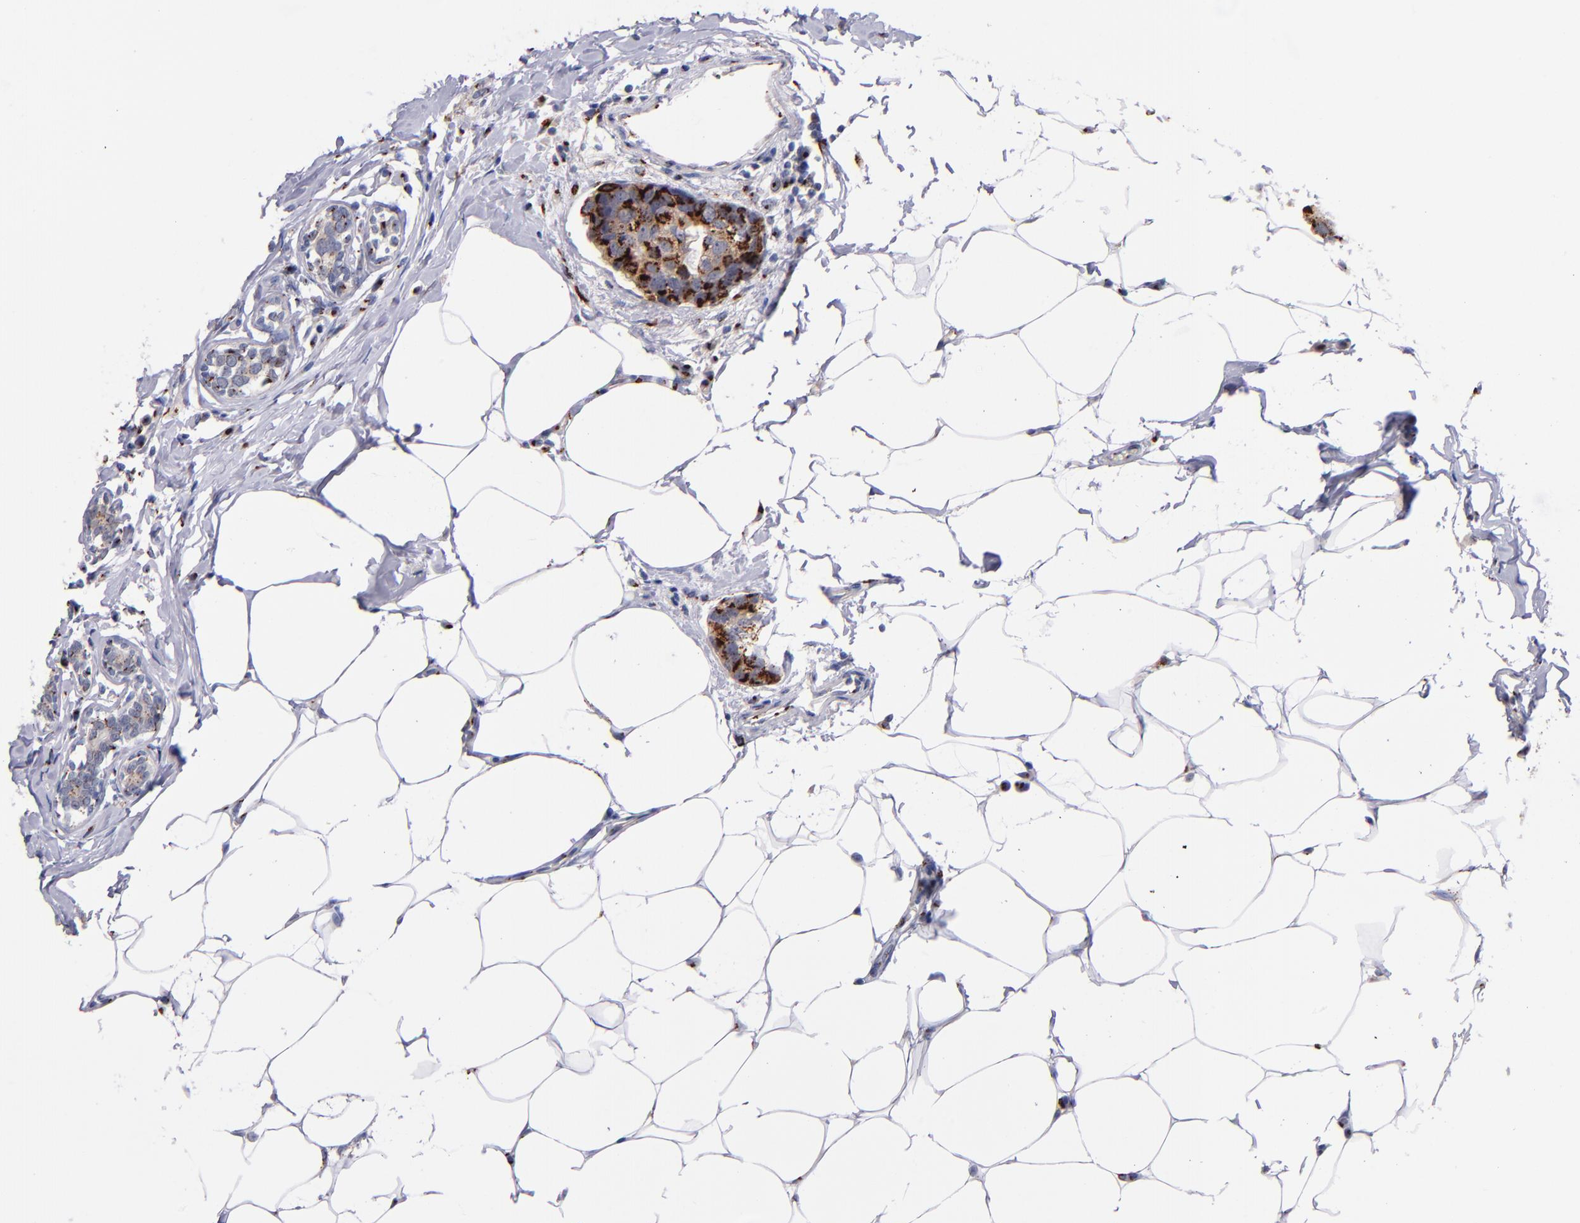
{"staining": {"intensity": "strong", "quantity": ">75%", "location": "cytoplasmic/membranous"}, "tissue": "breast cancer", "cell_type": "Tumor cells", "image_type": "cancer", "snomed": [{"axis": "morphology", "description": "Normal tissue, NOS"}, {"axis": "morphology", "description": "Duct carcinoma"}, {"axis": "topography", "description": "Breast"}], "caption": "Human breast cancer (invasive ductal carcinoma) stained with a brown dye shows strong cytoplasmic/membranous positive positivity in approximately >75% of tumor cells.", "gene": "GOLIM4", "patient": {"sex": "female", "age": 50}}